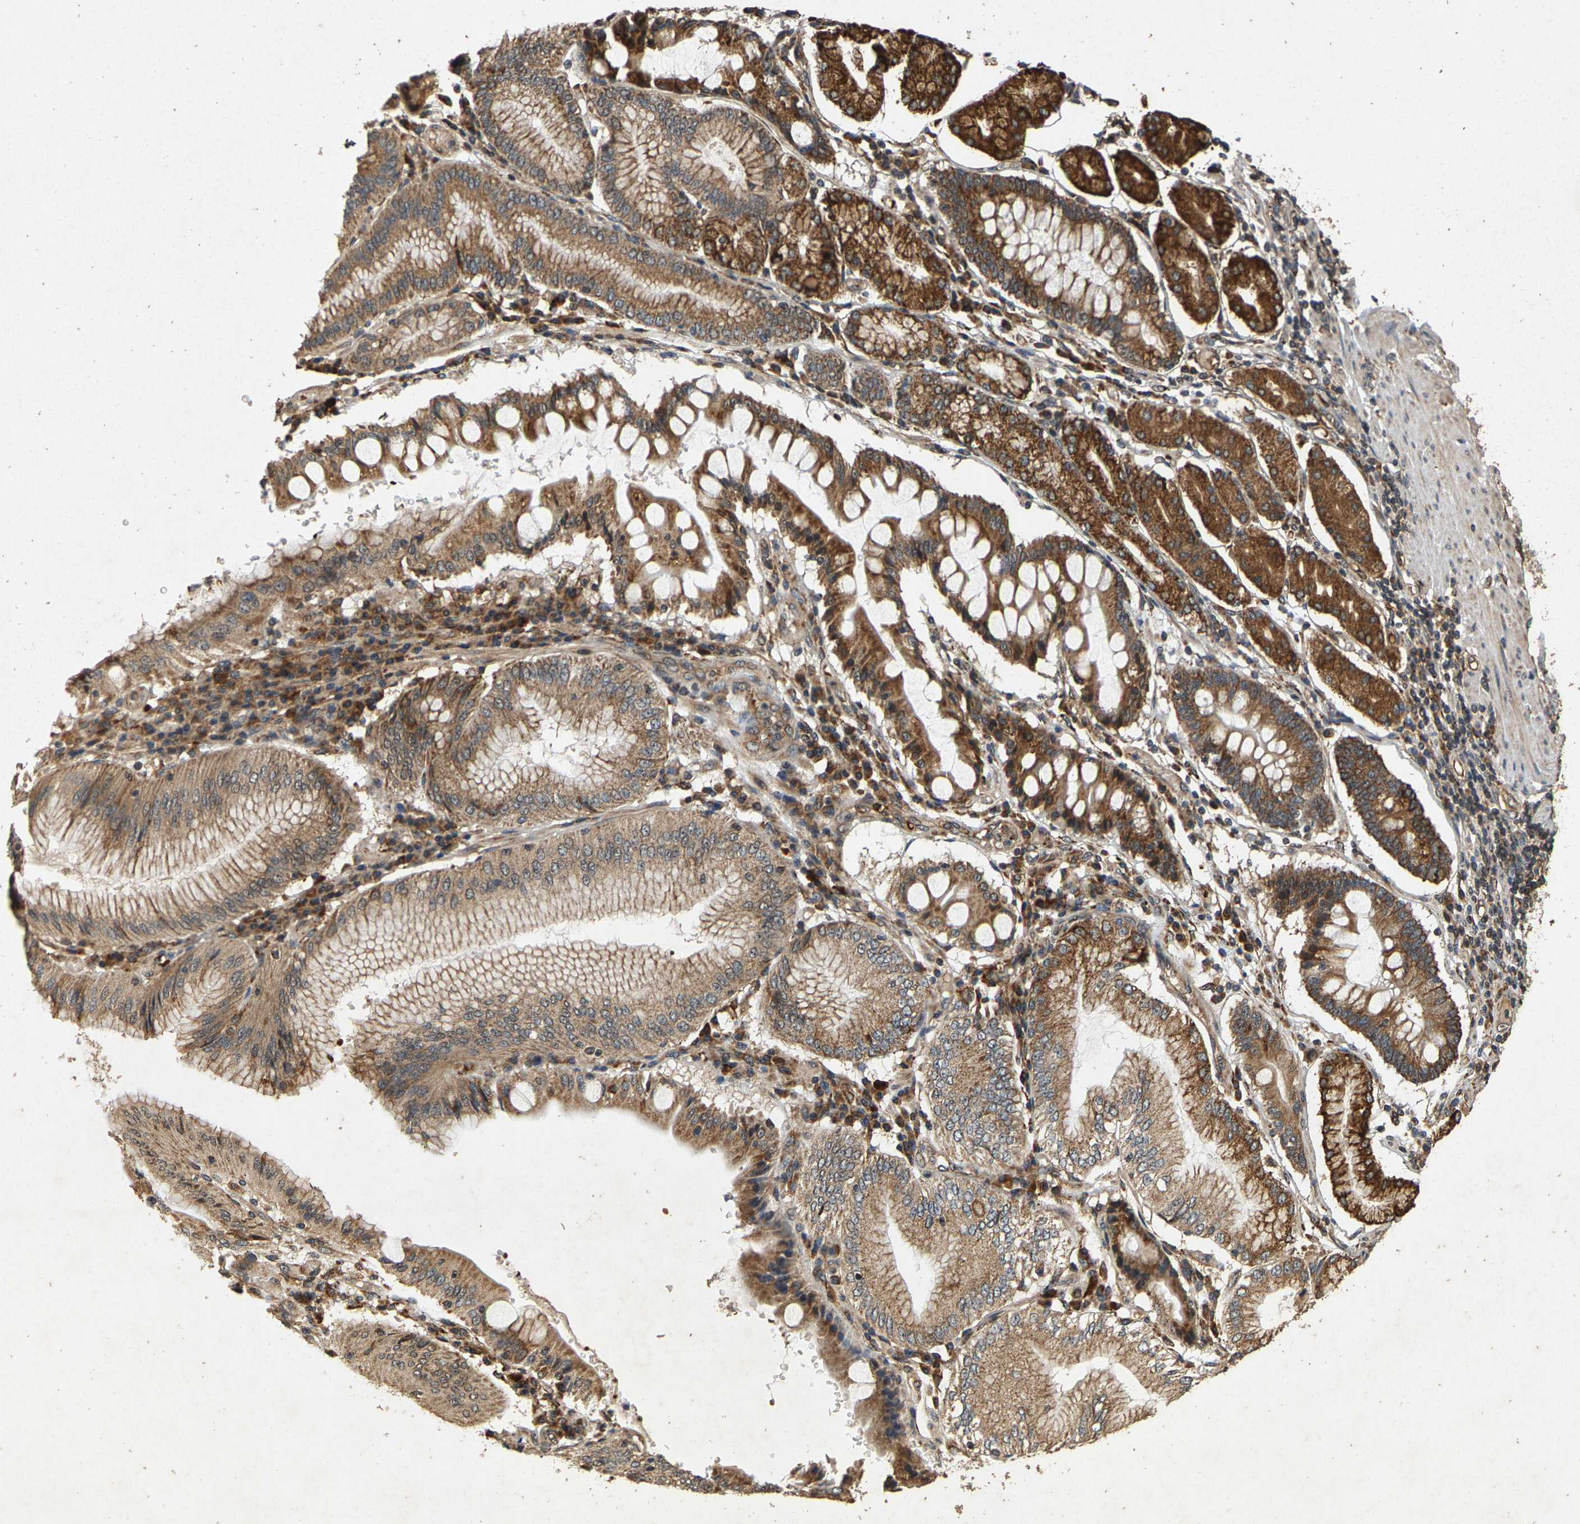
{"staining": {"intensity": "moderate", "quantity": ">75%", "location": "cytoplasmic/membranous"}, "tissue": "stomach cancer", "cell_type": "Tumor cells", "image_type": "cancer", "snomed": [{"axis": "morphology", "description": "Adenocarcinoma, NOS"}, {"axis": "topography", "description": "Stomach"}], "caption": "Immunohistochemical staining of stomach cancer (adenocarcinoma) displays moderate cytoplasmic/membranous protein staining in approximately >75% of tumor cells.", "gene": "CIDEC", "patient": {"sex": "female", "age": 73}}